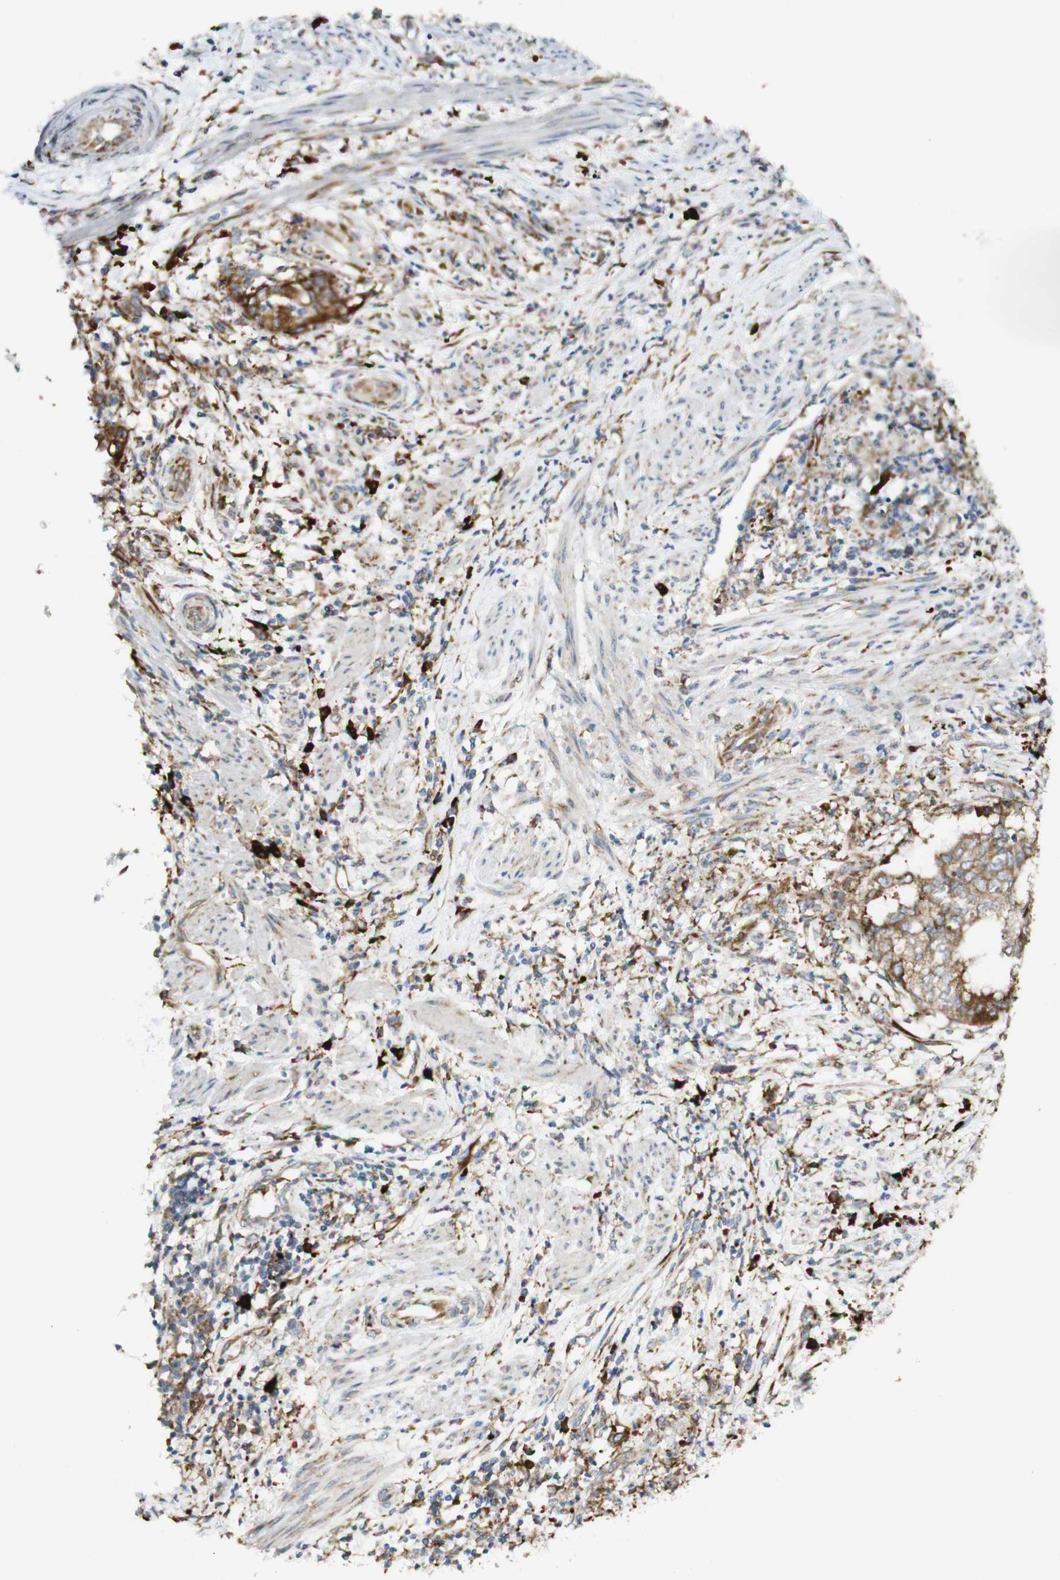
{"staining": {"intensity": "moderate", "quantity": ">75%", "location": "cytoplasmic/membranous"}, "tissue": "endometrial cancer", "cell_type": "Tumor cells", "image_type": "cancer", "snomed": [{"axis": "morphology", "description": "Necrosis, NOS"}, {"axis": "morphology", "description": "Adenocarcinoma, NOS"}, {"axis": "topography", "description": "Endometrium"}], "caption": "Approximately >75% of tumor cells in endometrial cancer reveal moderate cytoplasmic/membranous protein staining as visualized by brown immunohistochemical staining.", "gene": "MANF", "patient": {"sex": "female", "age": 79}}